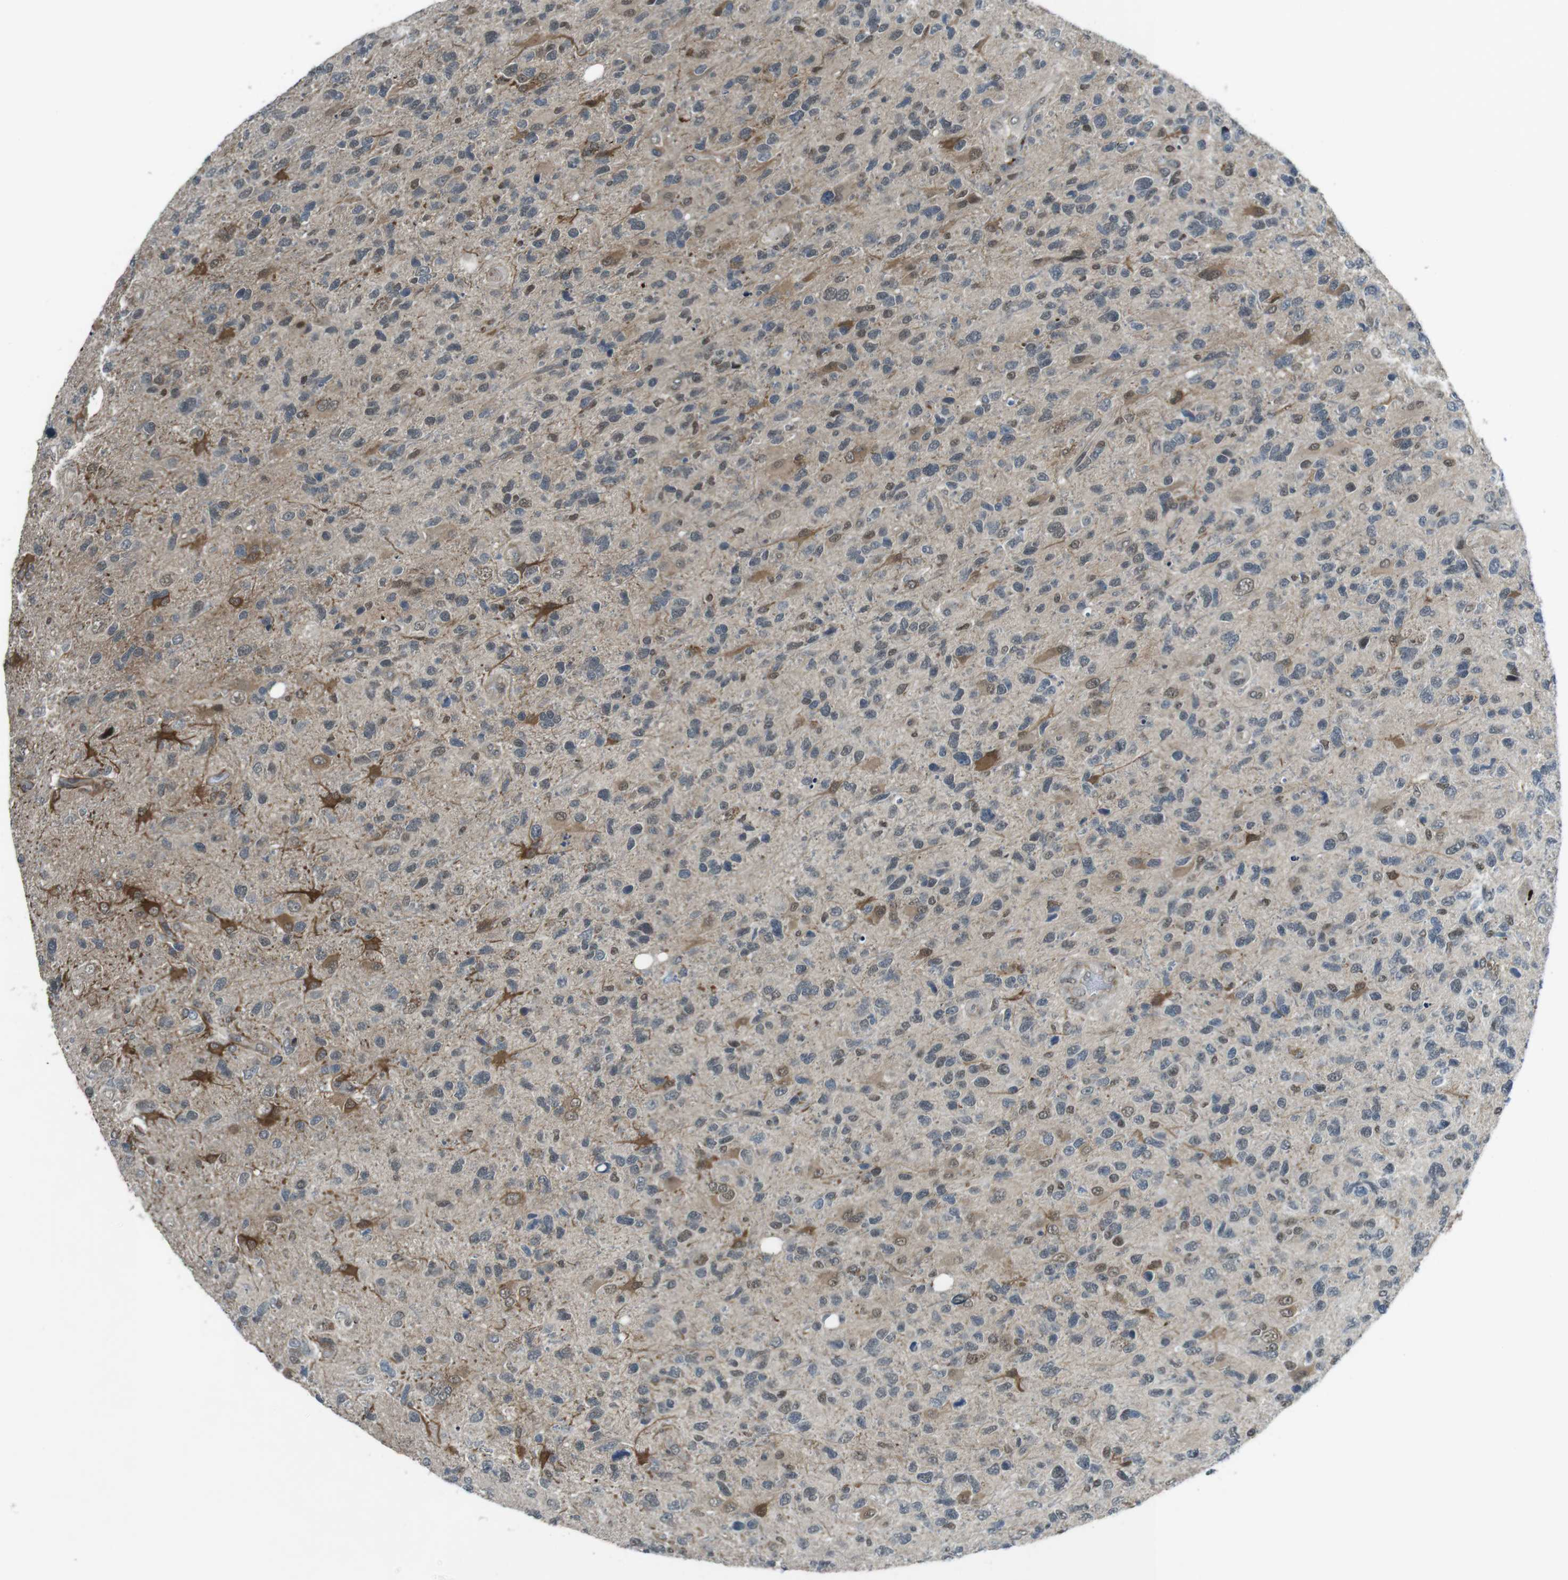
{"staining": {"intensity": "moderate", "quantity": "<25%", "location": "cytoplasmic/membranous,nuclear"}, "tissue": "glioma", "cell_type": "Tumor cells", "image_type": "cancer", "snomed": [{"axis": "morphology", "description": "Glioma, malignant, High grade"}, {"axis": "topography", "description": "Brain"}], "caption": "DAB (3,3'-diaminobenzidine) immunohistochemical staining of human malignant glioma (high-grade) reveals moderate cytoplasmic/membranous and nuclear protein staining in approximately <25% of tumor cells.", "gene": "MAPKAPK5", "patient": {"sex": "female", "age": 58}}